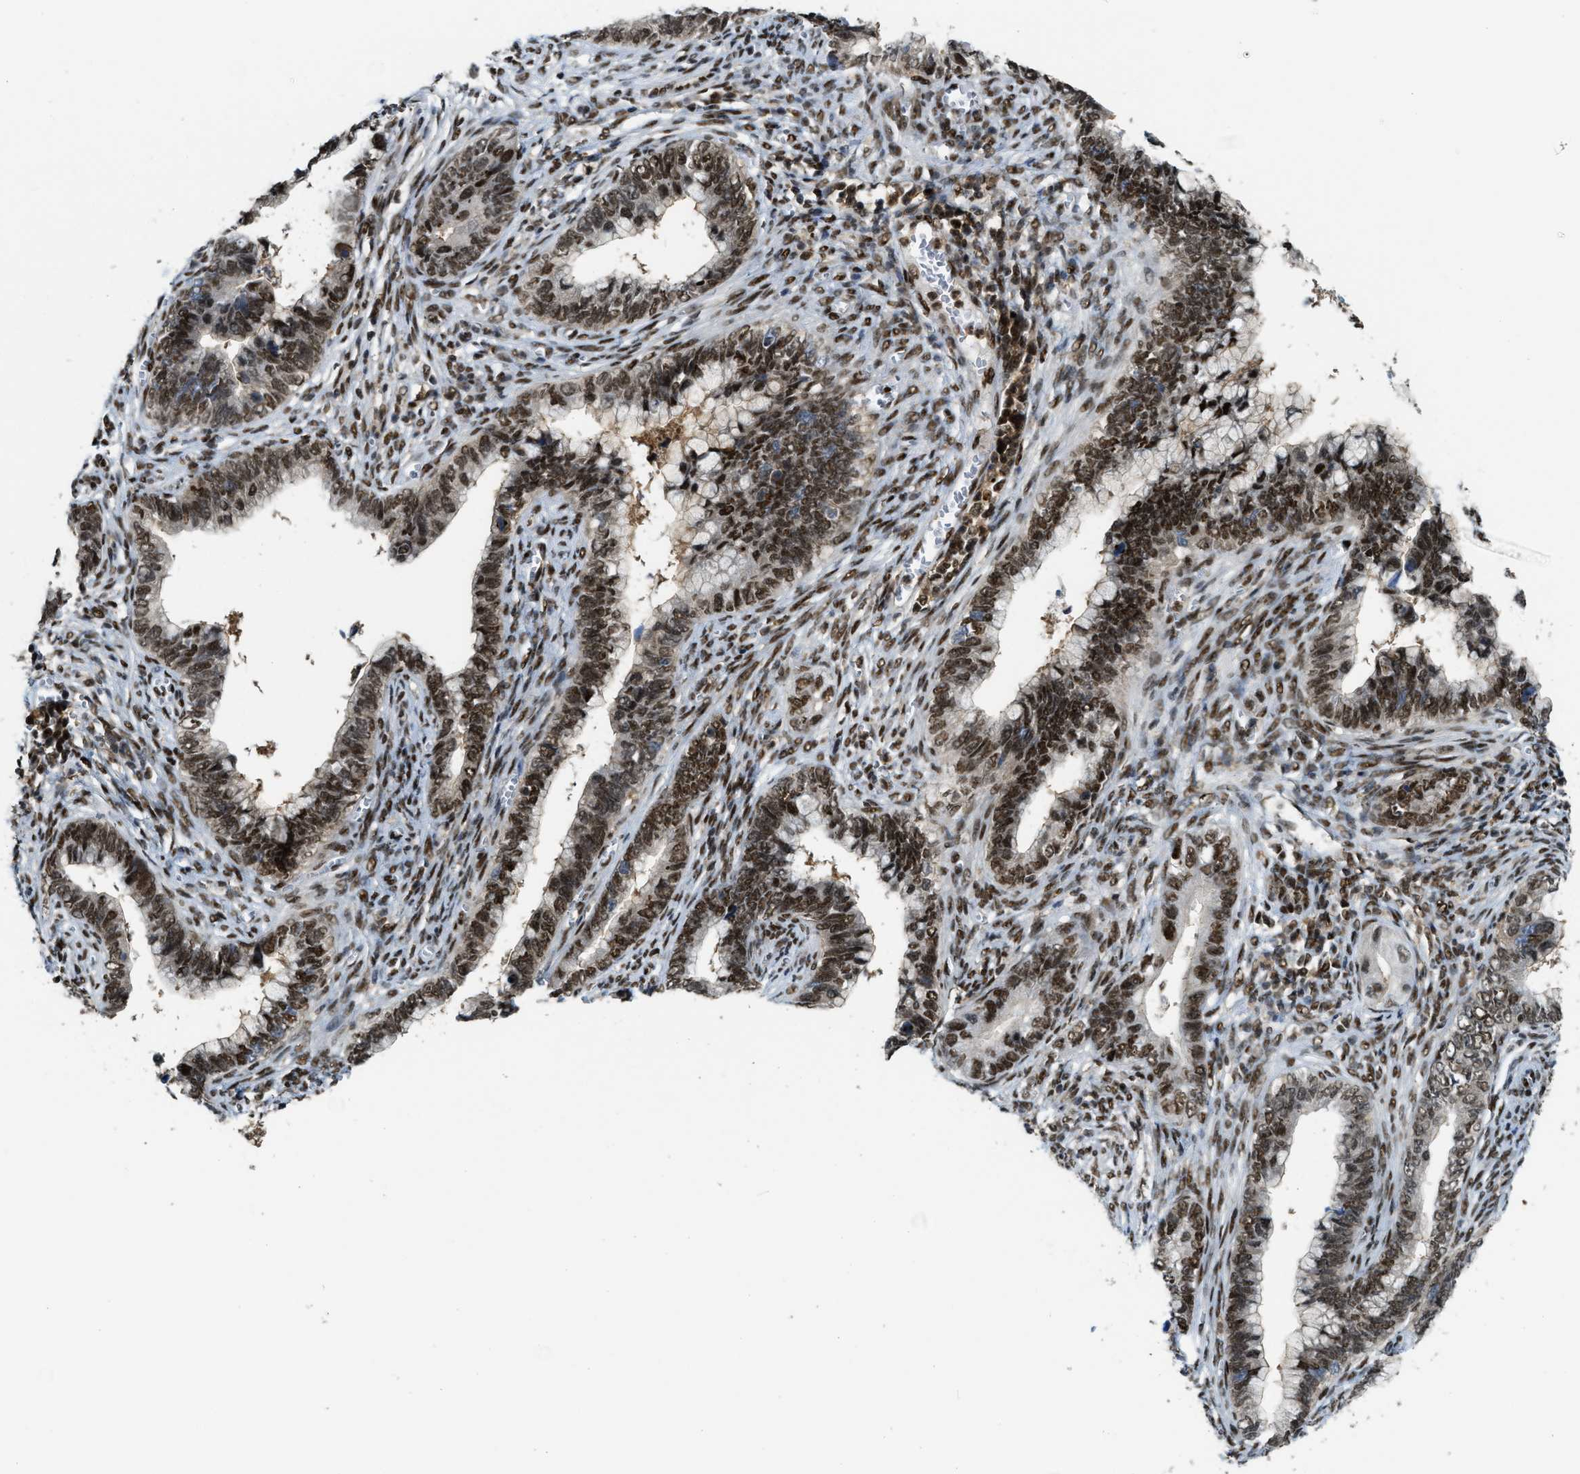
{"staining": {"intensity": "moderate", "quantity": ">75%", "location": "nuclear"}, "tissue": "cervical cancer", "cell_type": "Tumor cells", "image_type": "cancer", "snomed": [{"axis": "morphology", "description": "Adenocarcinoma, NOS"}, {"axis": "topography", "description": "Cervix"}], "caption": "Immunohistochemistry (IHC) of cervical cancer (adenocarcinoma) displays medium levels of moderate nuclear staining in about >75% of tumor cells.", "gene": "NUMA1", "patient": {"sex": "female", "age": 44}}